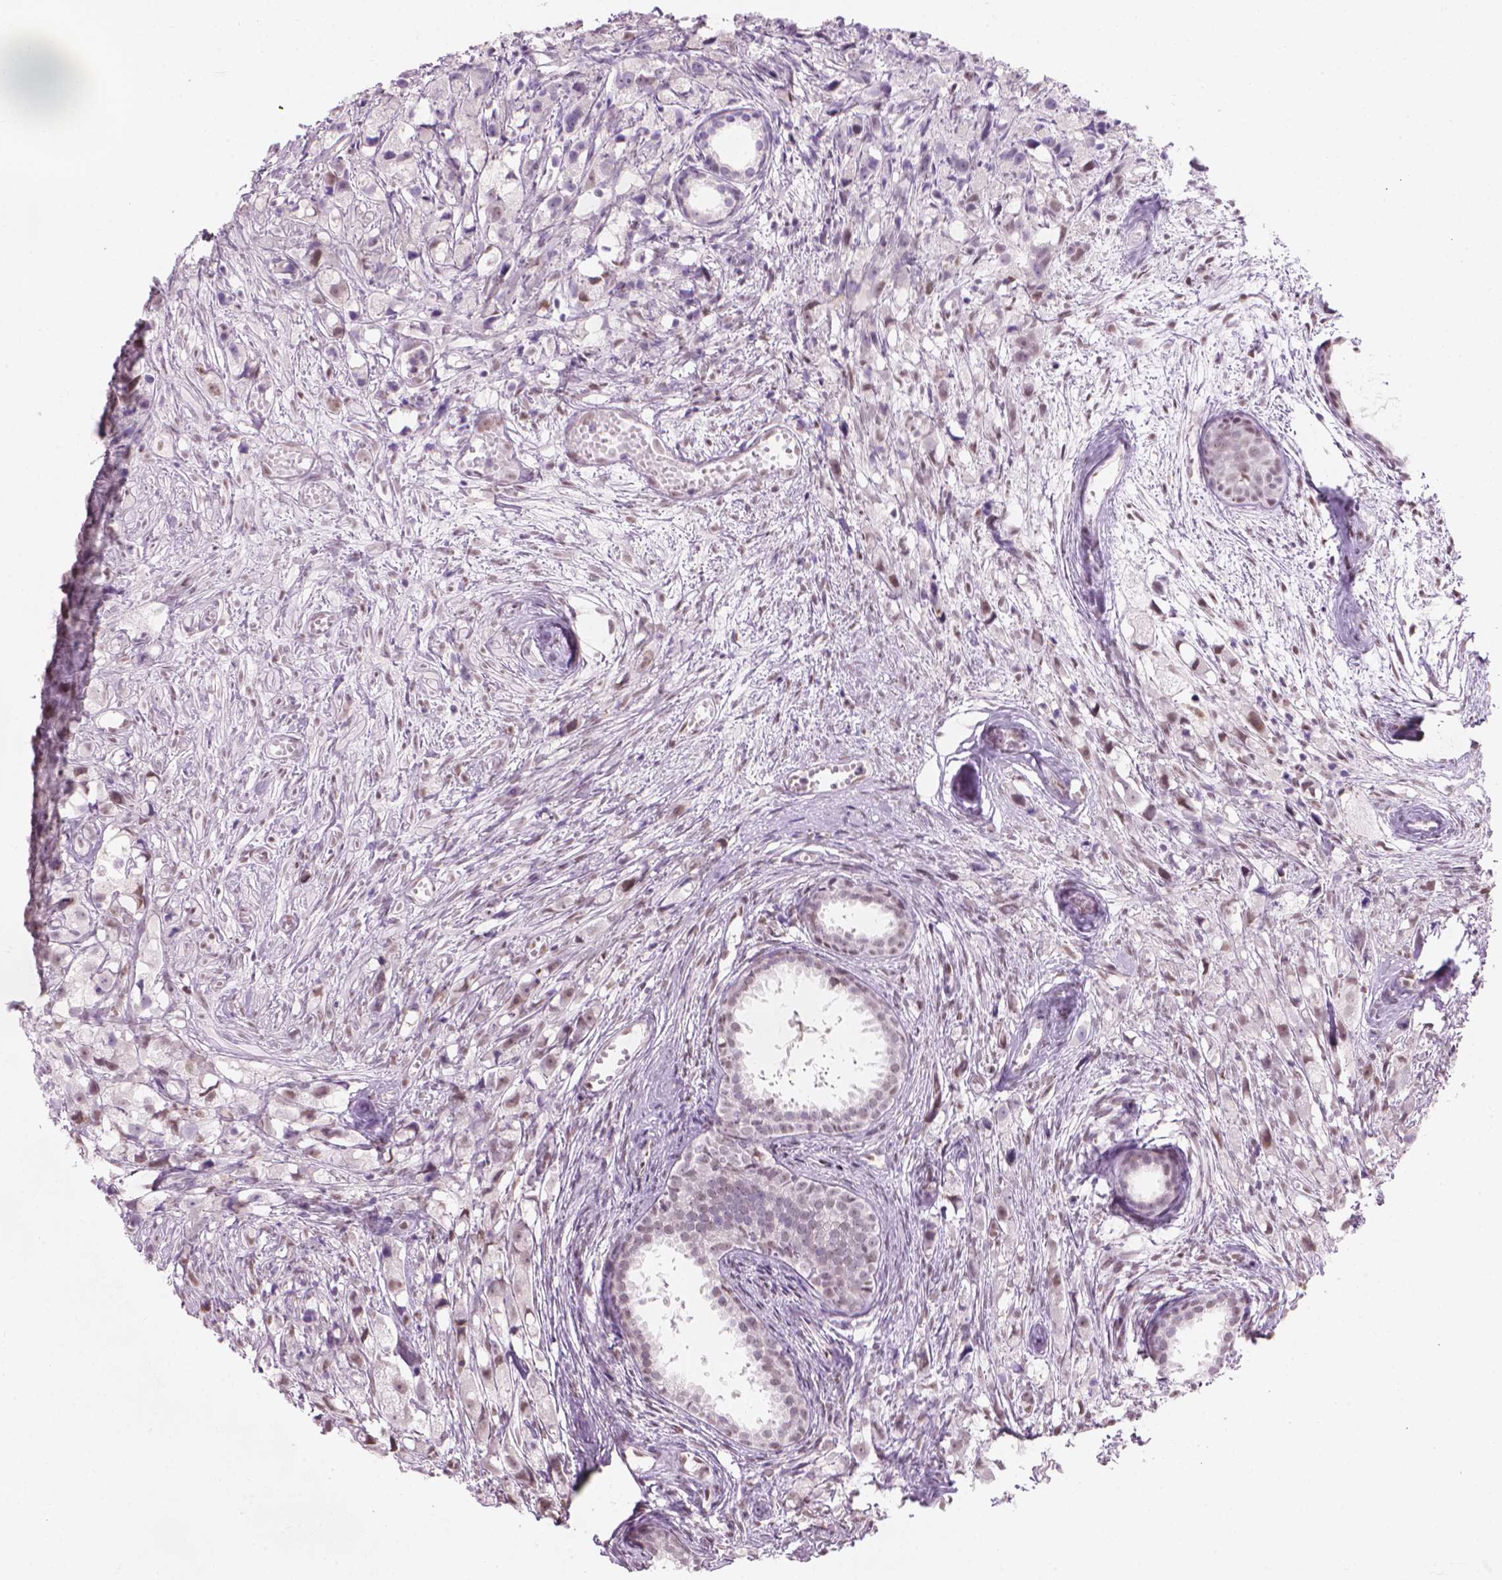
{"staining": {"intensity": "negative", "quantity": "none", "location": "none"}, "tissue": "prostate cancer", "cell_type": "Tumor cells", "image_type": "cancer", "snomed": [{"axis": "morphology", "description": "Adenocarcinoma, High grade"}, {"axis": "topography", "description": "Prostate"}], "caption": "A high-resolution image shows immunohistochemistry (IHC) staining of prostate cancer (adenocarcinoma (high-grade)), which shows no significant expression in tumor cells.", "gene": "PIAS2", "patient": {"sex": "male", "age": 75}}